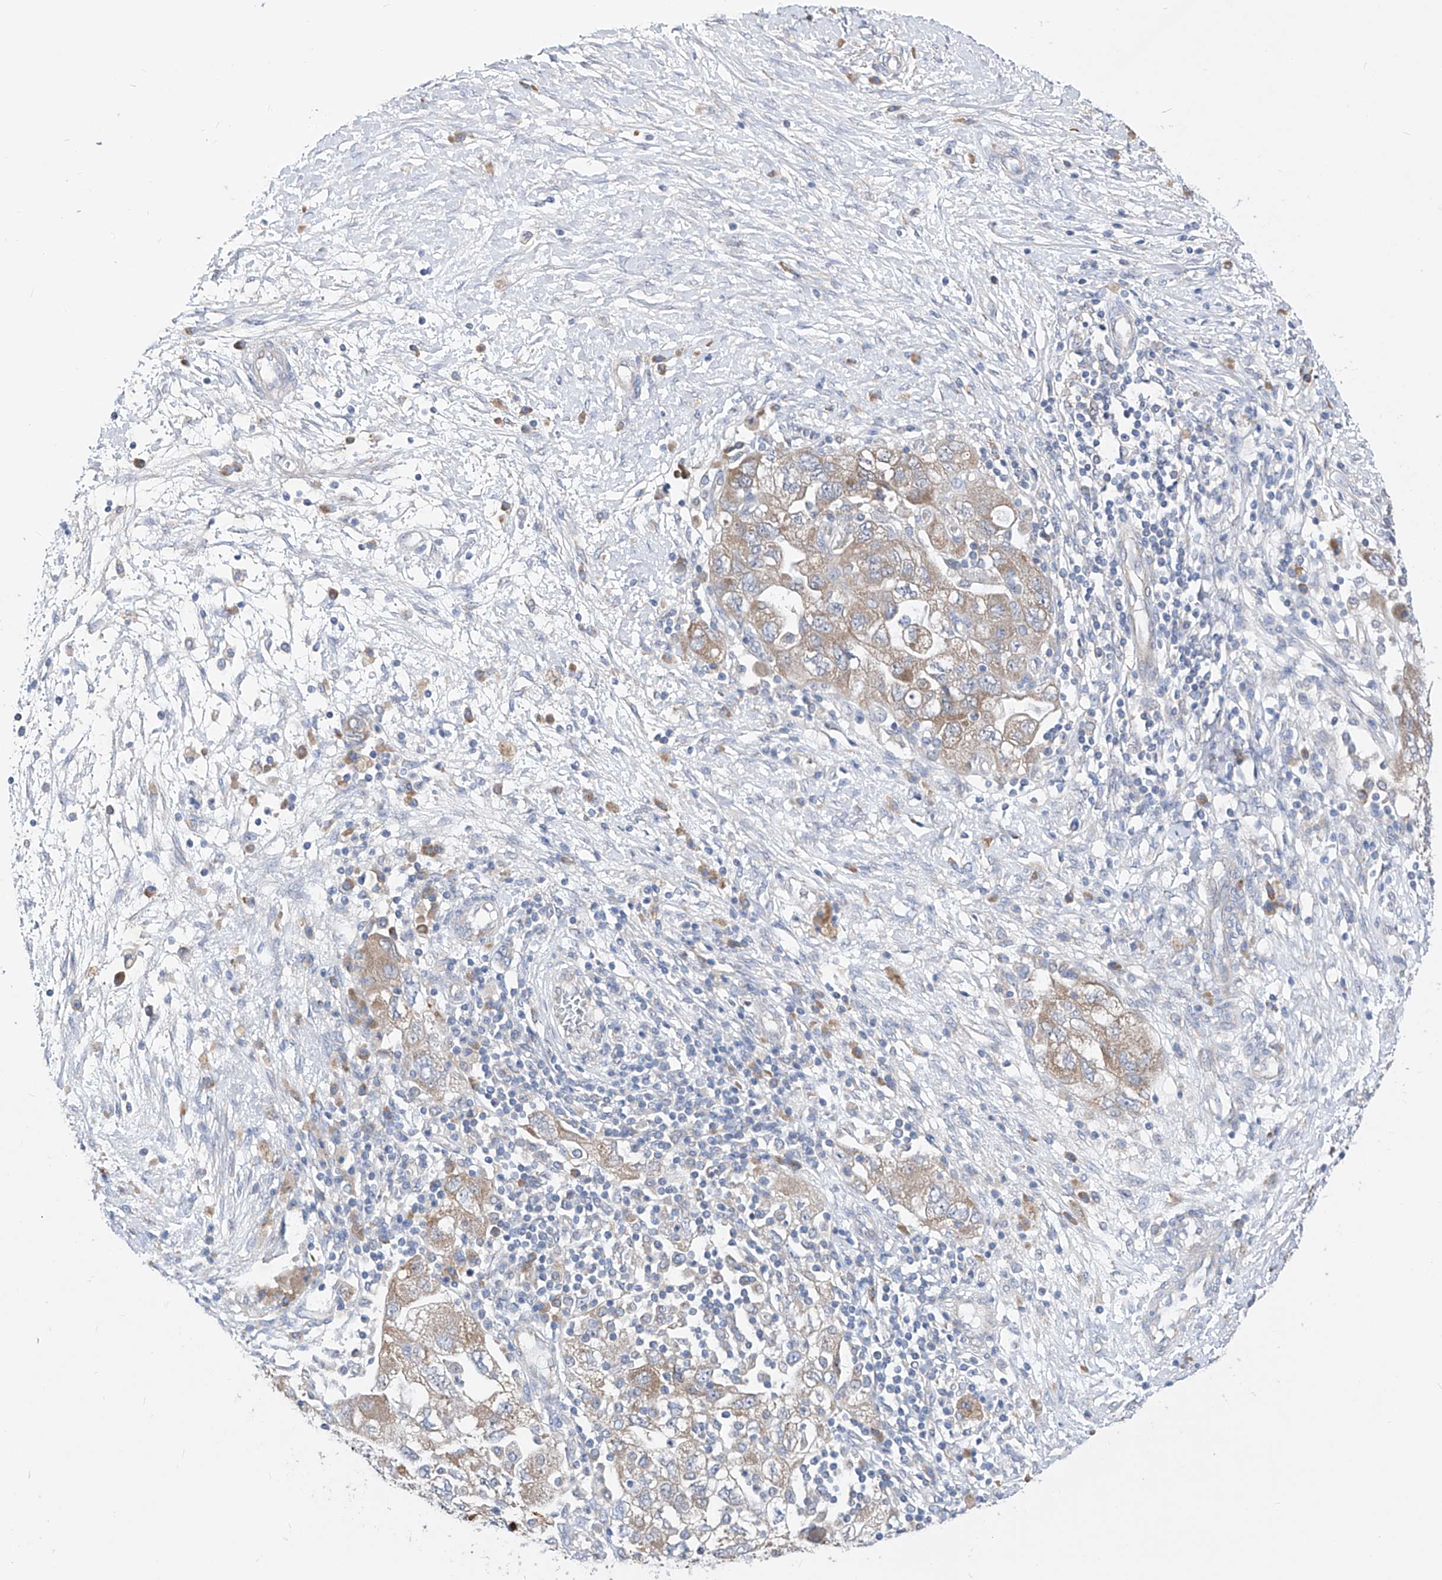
{"staining": {"intensity": "weak", "quantity": ">75%", "location": "cytoplasmic/membranous"}, "tissue": "ovarian cancer", "cell_type": "Tumor cells", "image_type": "cancer", "snomed": [{"axis": "morphology", "description": "Carcinoma, NOS"}, {"axis": "morphology", "description": "Cystadenocarcinoma, serous, NOS"}, {"axis": "topography", "description": "Ovary"}], "caption": "Tumor cells exhibit weak cytoplasmic/membranous expression in approximately >75% of cells in ovarian cancer.", "gene": "UFL1", "patient": {"sex": "female", "age": 69}}